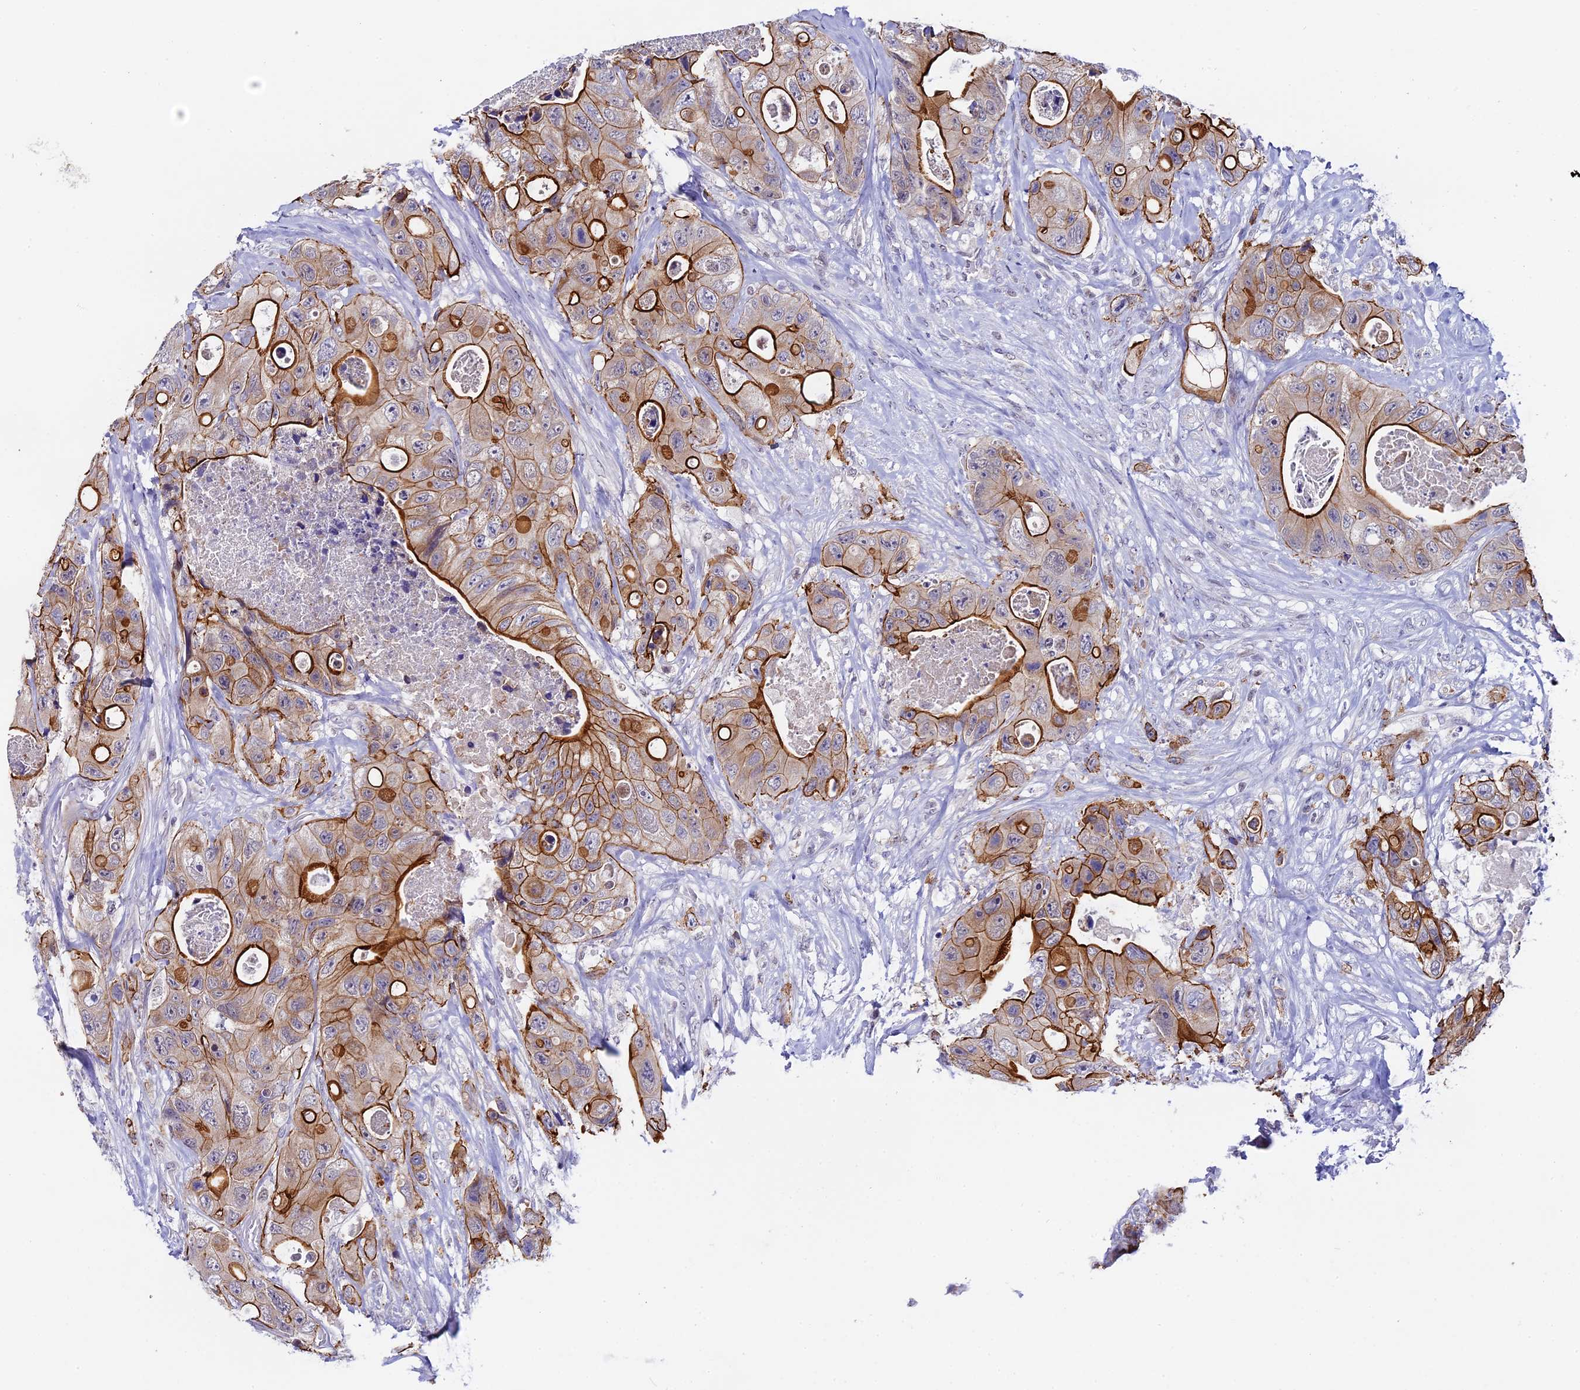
{"staining": {"intensity": "strong", "quantity": "25%-75%", "location": "cytoplasmic/membranous"}, "tissue": "colorectal cancer", "cell_type": "Tumor cells", "image_type": "cancer", "snomed": [{"axis": "morphology", "description": "Adenocarcinoma, NOS"}, {"axis": "topography", "description": "Colon"}], "caption": "IHC image of neoplastic tissue: colorectal cancer (adenocarcinoma) stained using immunohistochemistry (IHC) displays high levels of strong protein expression localized specifically in the cytoplasmic/membranous of tumor cells, appearing as a cytoplasmic/membranous brown color.", "gene": "OSGEP", "patient": {"sex": "female", "age": 46}}